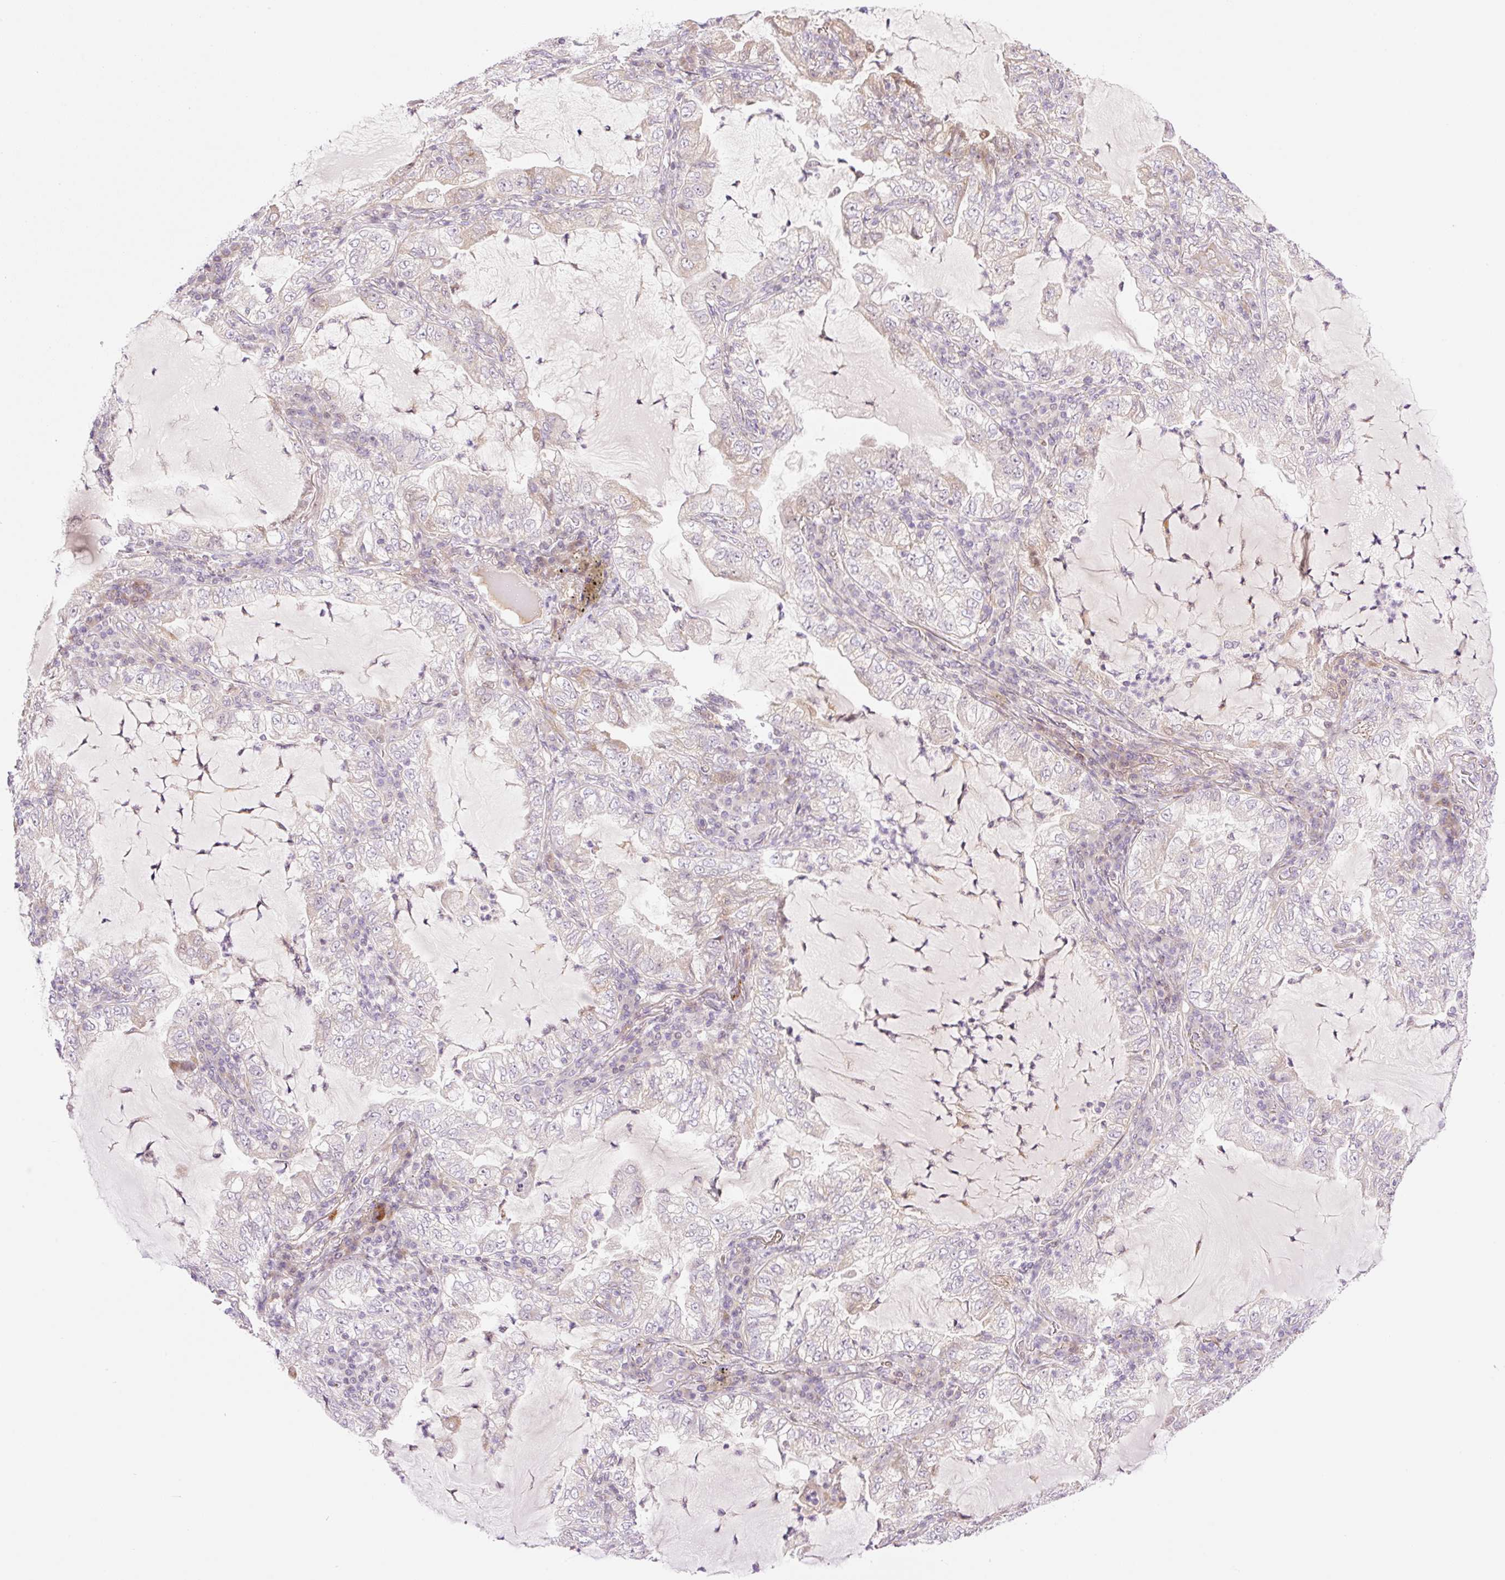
{"staining": {"intensity": "negative", "quantity": "none", "location": "none"}, "tissue": "lung cancer", "cell_type": "Tumor cells", "image_type": "cancer", "snomed": [{"axis": "morphology", "description": "Adenocarcinoma, NOS"}, {"axis": "topography", "description": "Lung"}], "caption": "A high-resolution histopathology image shows IHC staining of lung cancer, which reveals no significant staining in tumor cells. The staining is performed using DAB brown chromogen with nuclei counter-stained in using hematoxylin.", "gene": "ZNF394", "patient": {"sex": "female", "age": 73}}